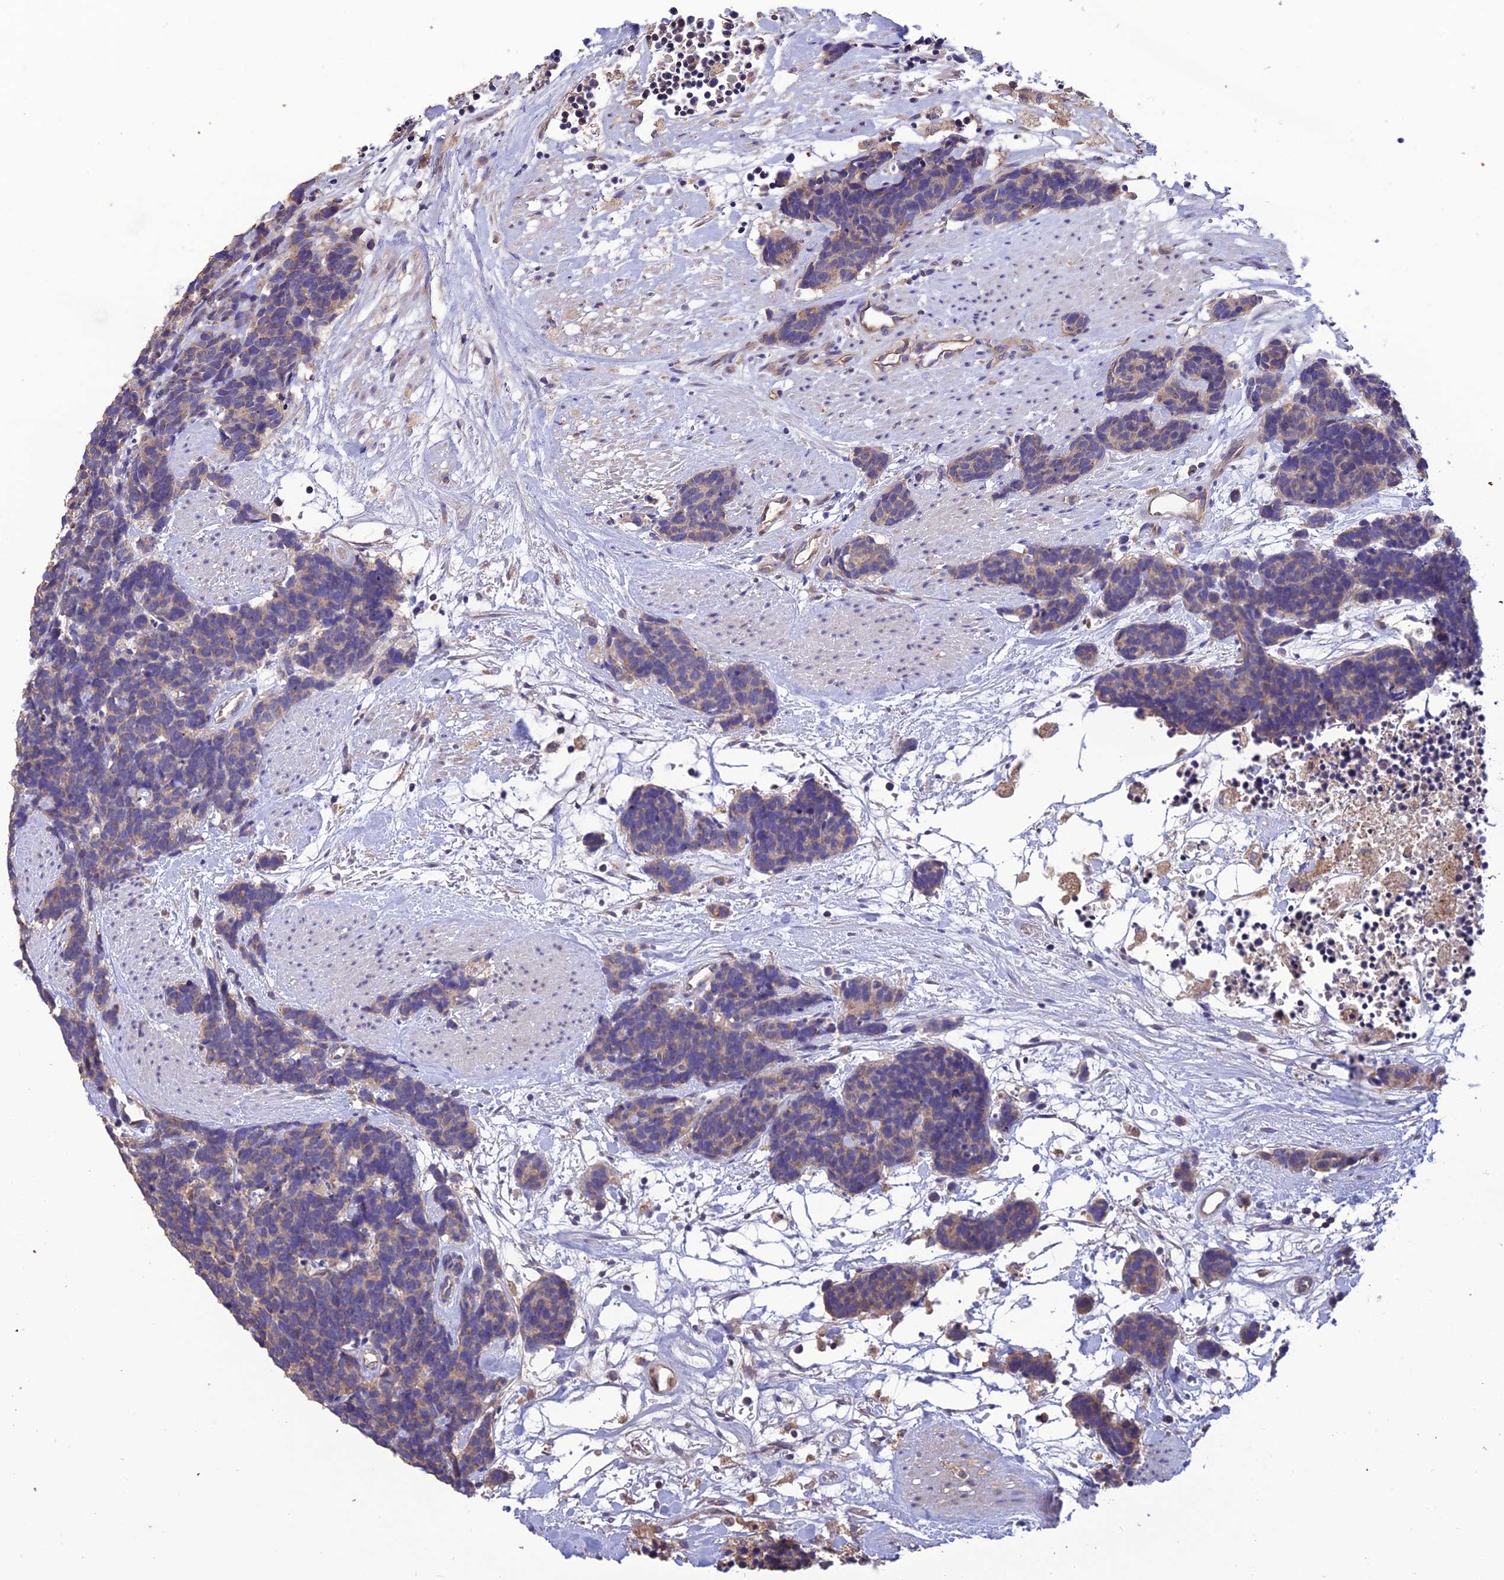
{"staining": {"intensity": "weak", "quantity": "25%-75%", "location": "cytoplasmic/membranous"}, "tissue": "carcinoid", "cell_type": "Tumor cells", "image_type": "cancer", "snomed": [{"axis": "morphology", "description": "Carcinoma, NOS"}, {"axis": "morphology", "description": "Carcinoid, malignant, NOS"}, {"axis": "topography", "description": "Urinary bladder"}], "caption": "Protein staining reveals weak cytoplasmic/membranous staining in approximately 25%-75% of tumor cells in carcinoid.", "gene": "MIOS", "patient": {"sex": "male", "age": 57}}